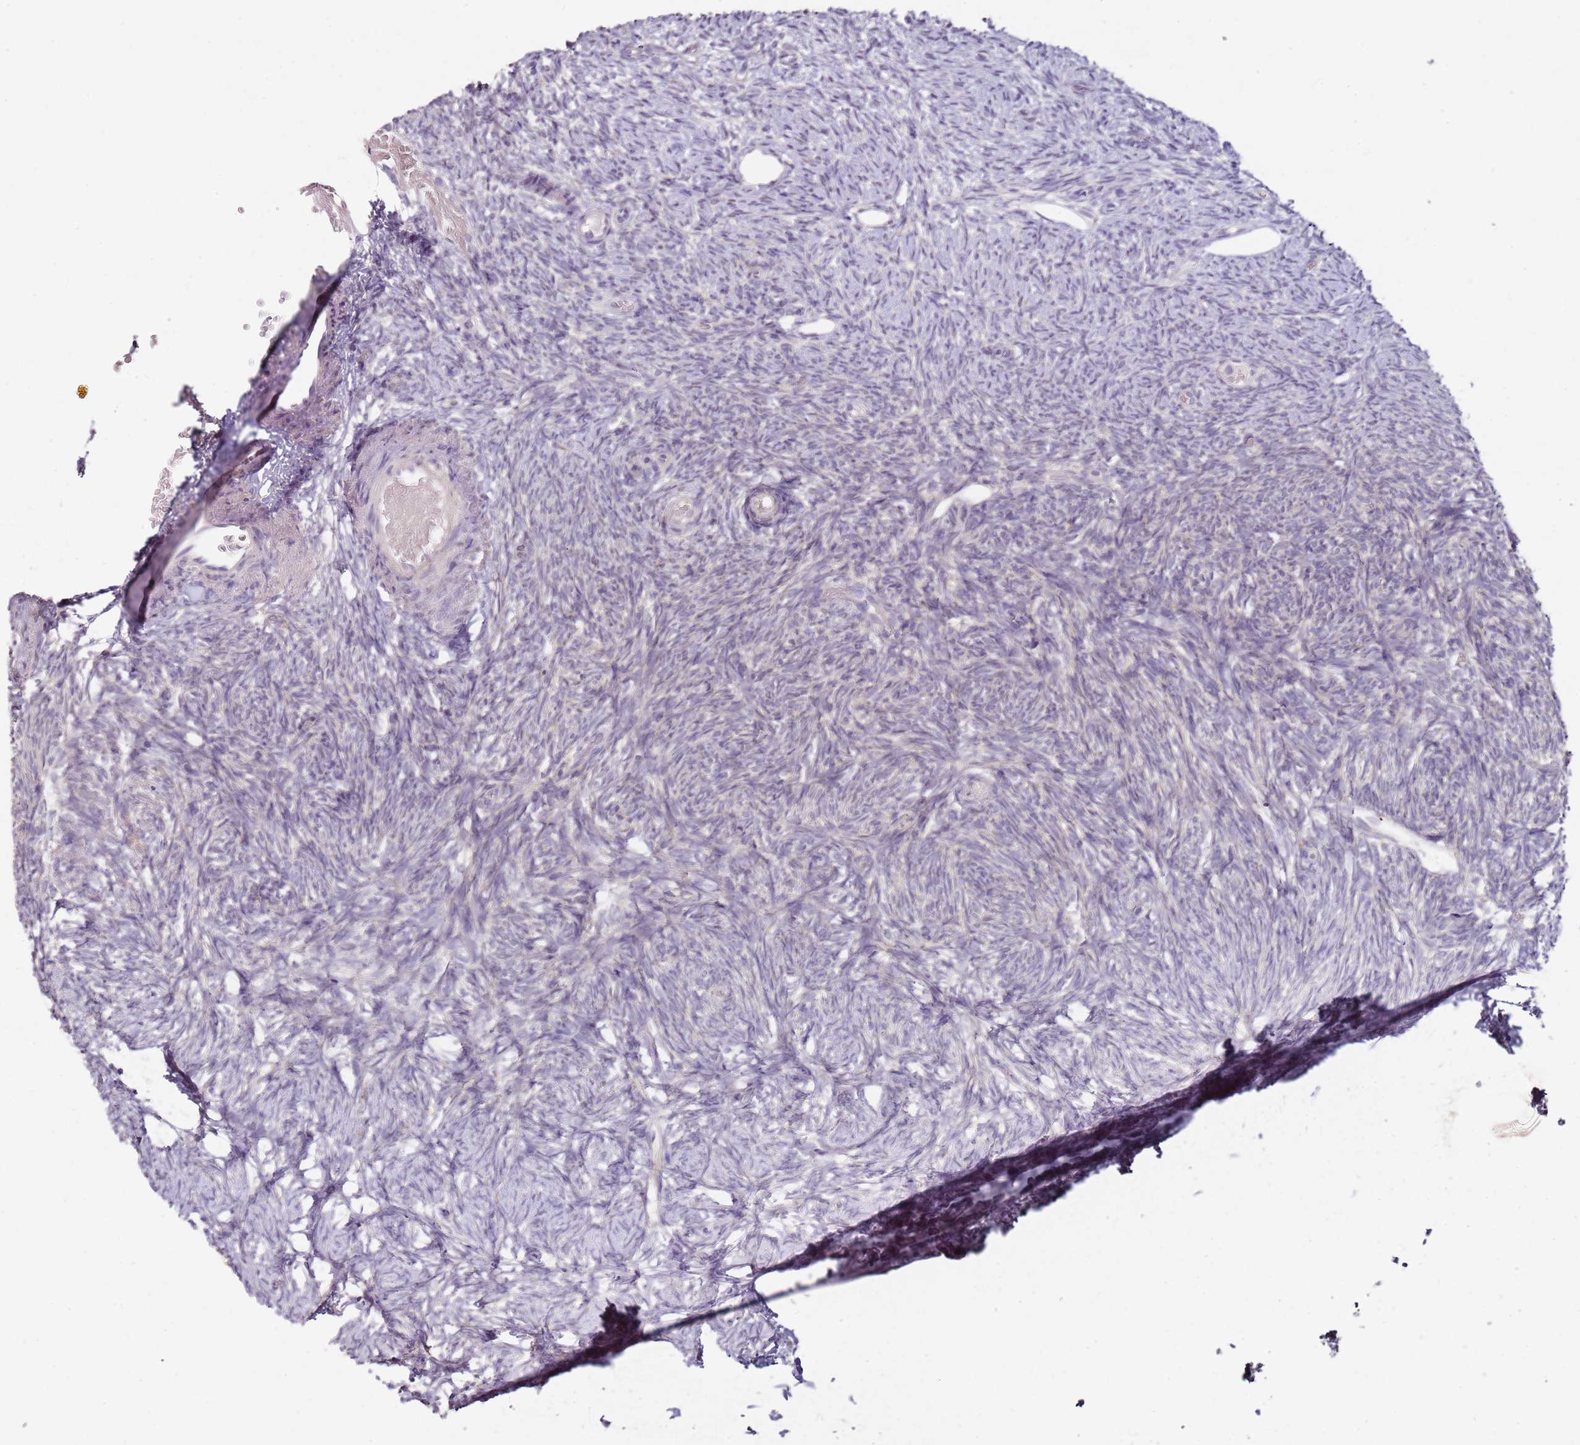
{"staining": {"intensity": "negative", "quantity": "none", "location": "none"}, "tissue": "ovary", "cell_type": "Ovarian stroma cells", "image_type": "normal", "snomed": [{"axis": "morphology", "description": "Normal tissue, NOS"}, {"axis": "topography", "description": "Ovary"}], "caption": "An immunohistochemistry histopathology image of unremarkable ovary is shown. There is no staining in ovarian stroma cells of ovary.", "gene": "MDH1", "patient": {"sex": "female", "age": 39}}